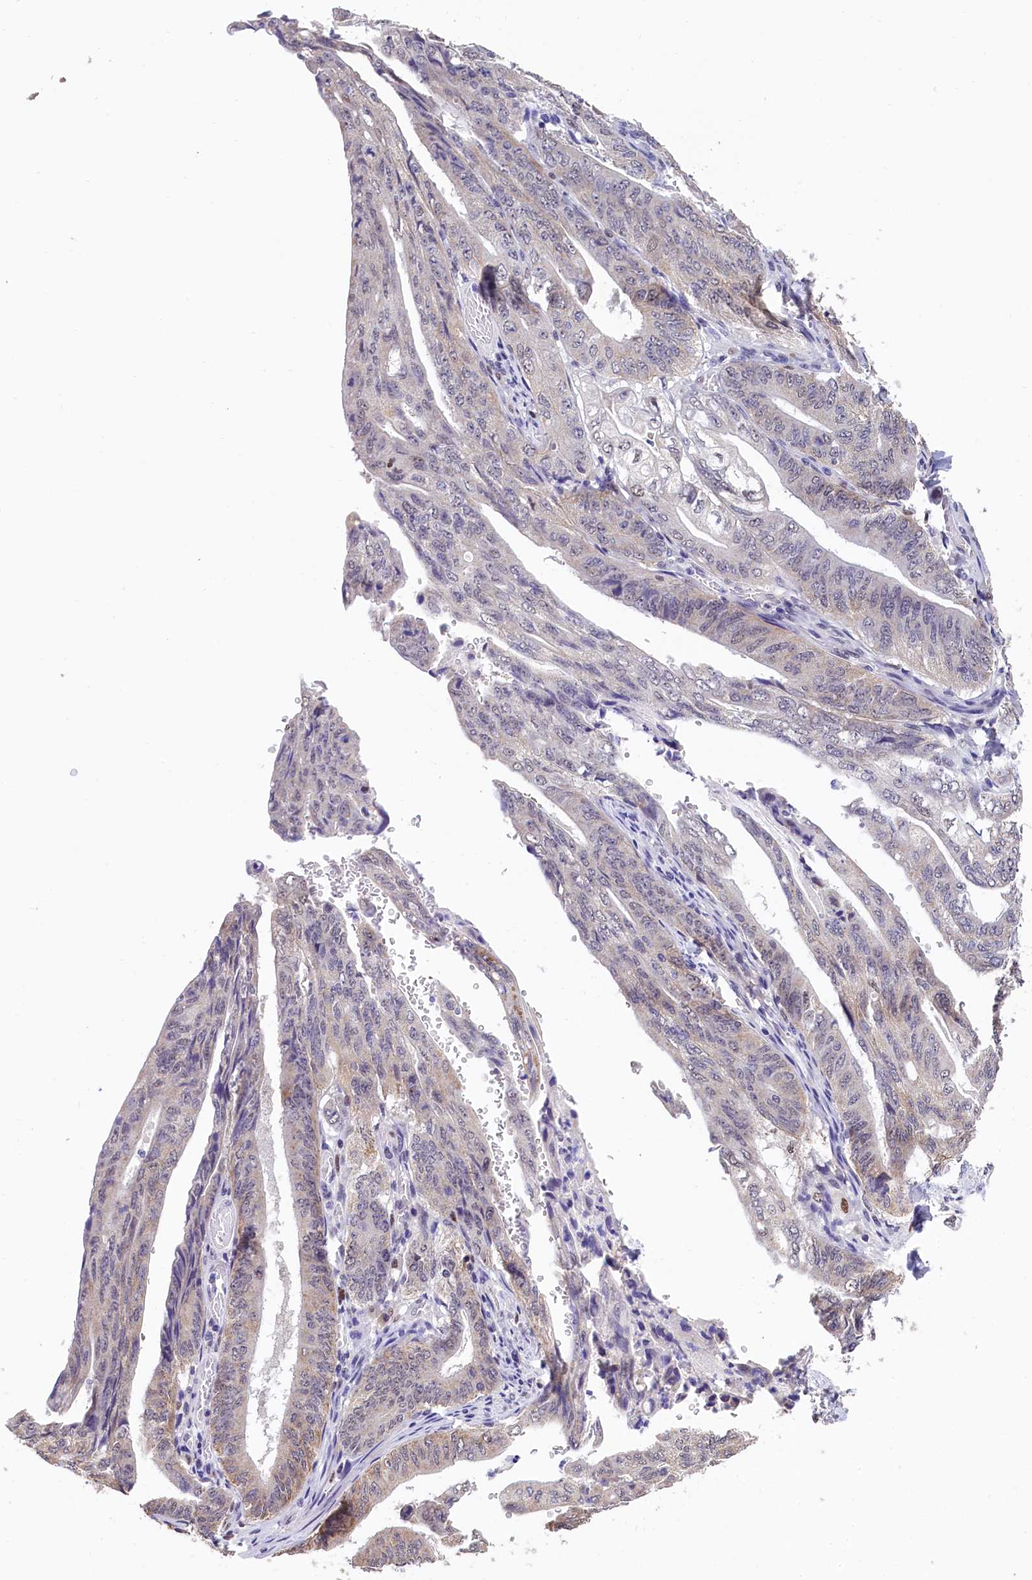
{"staining": {"intensity": "weak", "quantity": "<25%", "location": "cytoplasmic/membranous"}, "tissue": "stomach cancer", "cell_type": "Tumor cells", "image_type": "cancer", "snomed": [{"axis": "morphology", "description": "Adenocarcinoma, NOS"}, {"axis": "topography", "description": "Stomach"}], "caption": "Tumor cells show no significant staining in stomach cancer. Brightfield microscopy of immunohistochemistry stained with DAB (3,3'-diaminobenzidine) (brown) and hematoxylin (blue), captured at high magnification.", "gene": "HECTD4", "patient": {"sex": "female", "age": 73}}